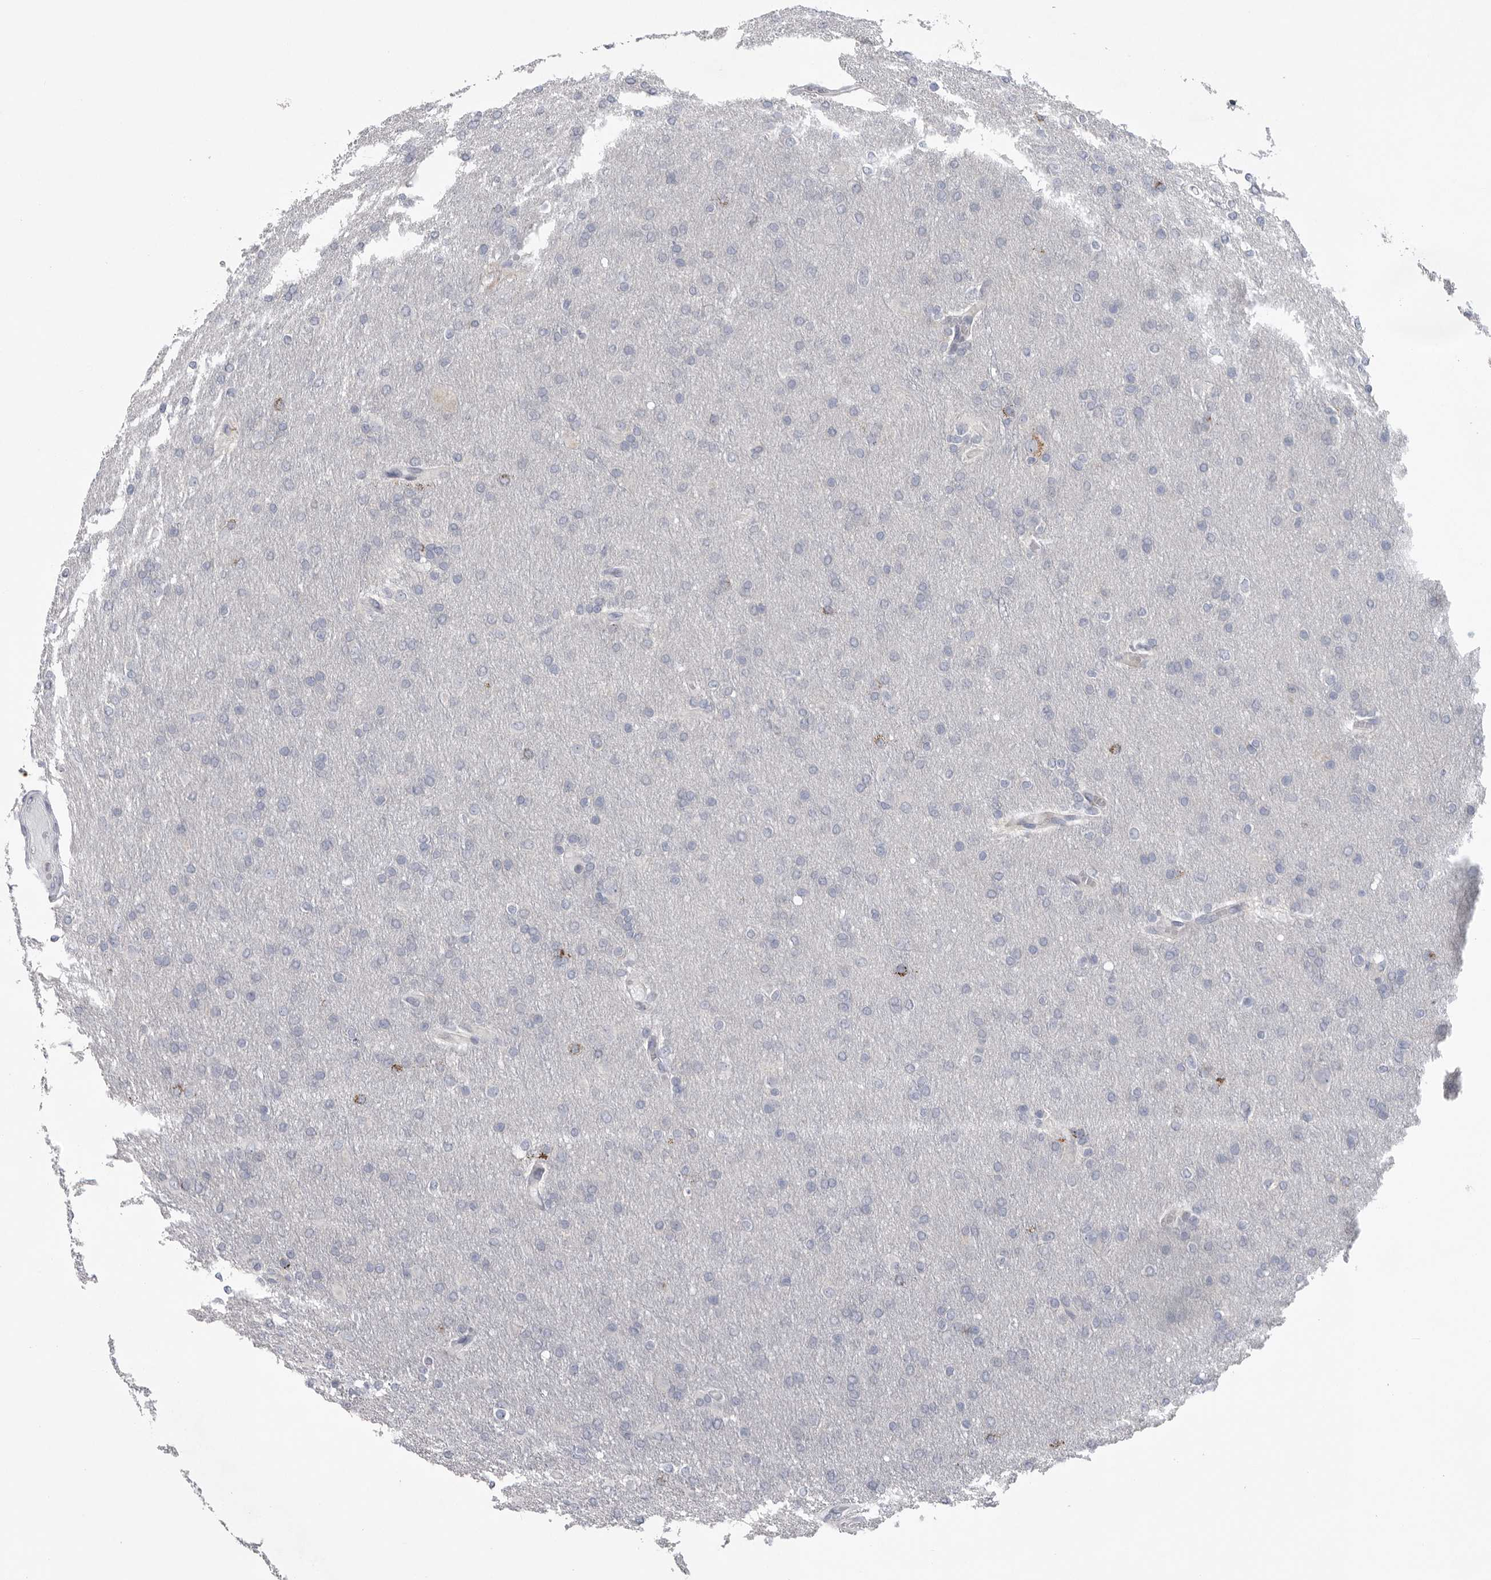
{"staining": {"intensity": "negative", "quantity": "none", "location": "none"}, "tissue": "glioma", "cell_type": "Tumor cells", "image_type": "cancer", "snomed": [{"axis": "morphology", "description": "Glioma, malignant, High grade"}, {"axis": "topography", "description": "Cerebral cortex"}], "caption": "Immunohistochemistry (IHC) micrograph of neoplastic tissue: high-grade glioma (malignant) stained with DAB (3,3'-diaminobenzidine) reveals no significant protein positivity in tumor cells.", "gene": "USP24", "patient": {"sex": "female", "age": 36}}